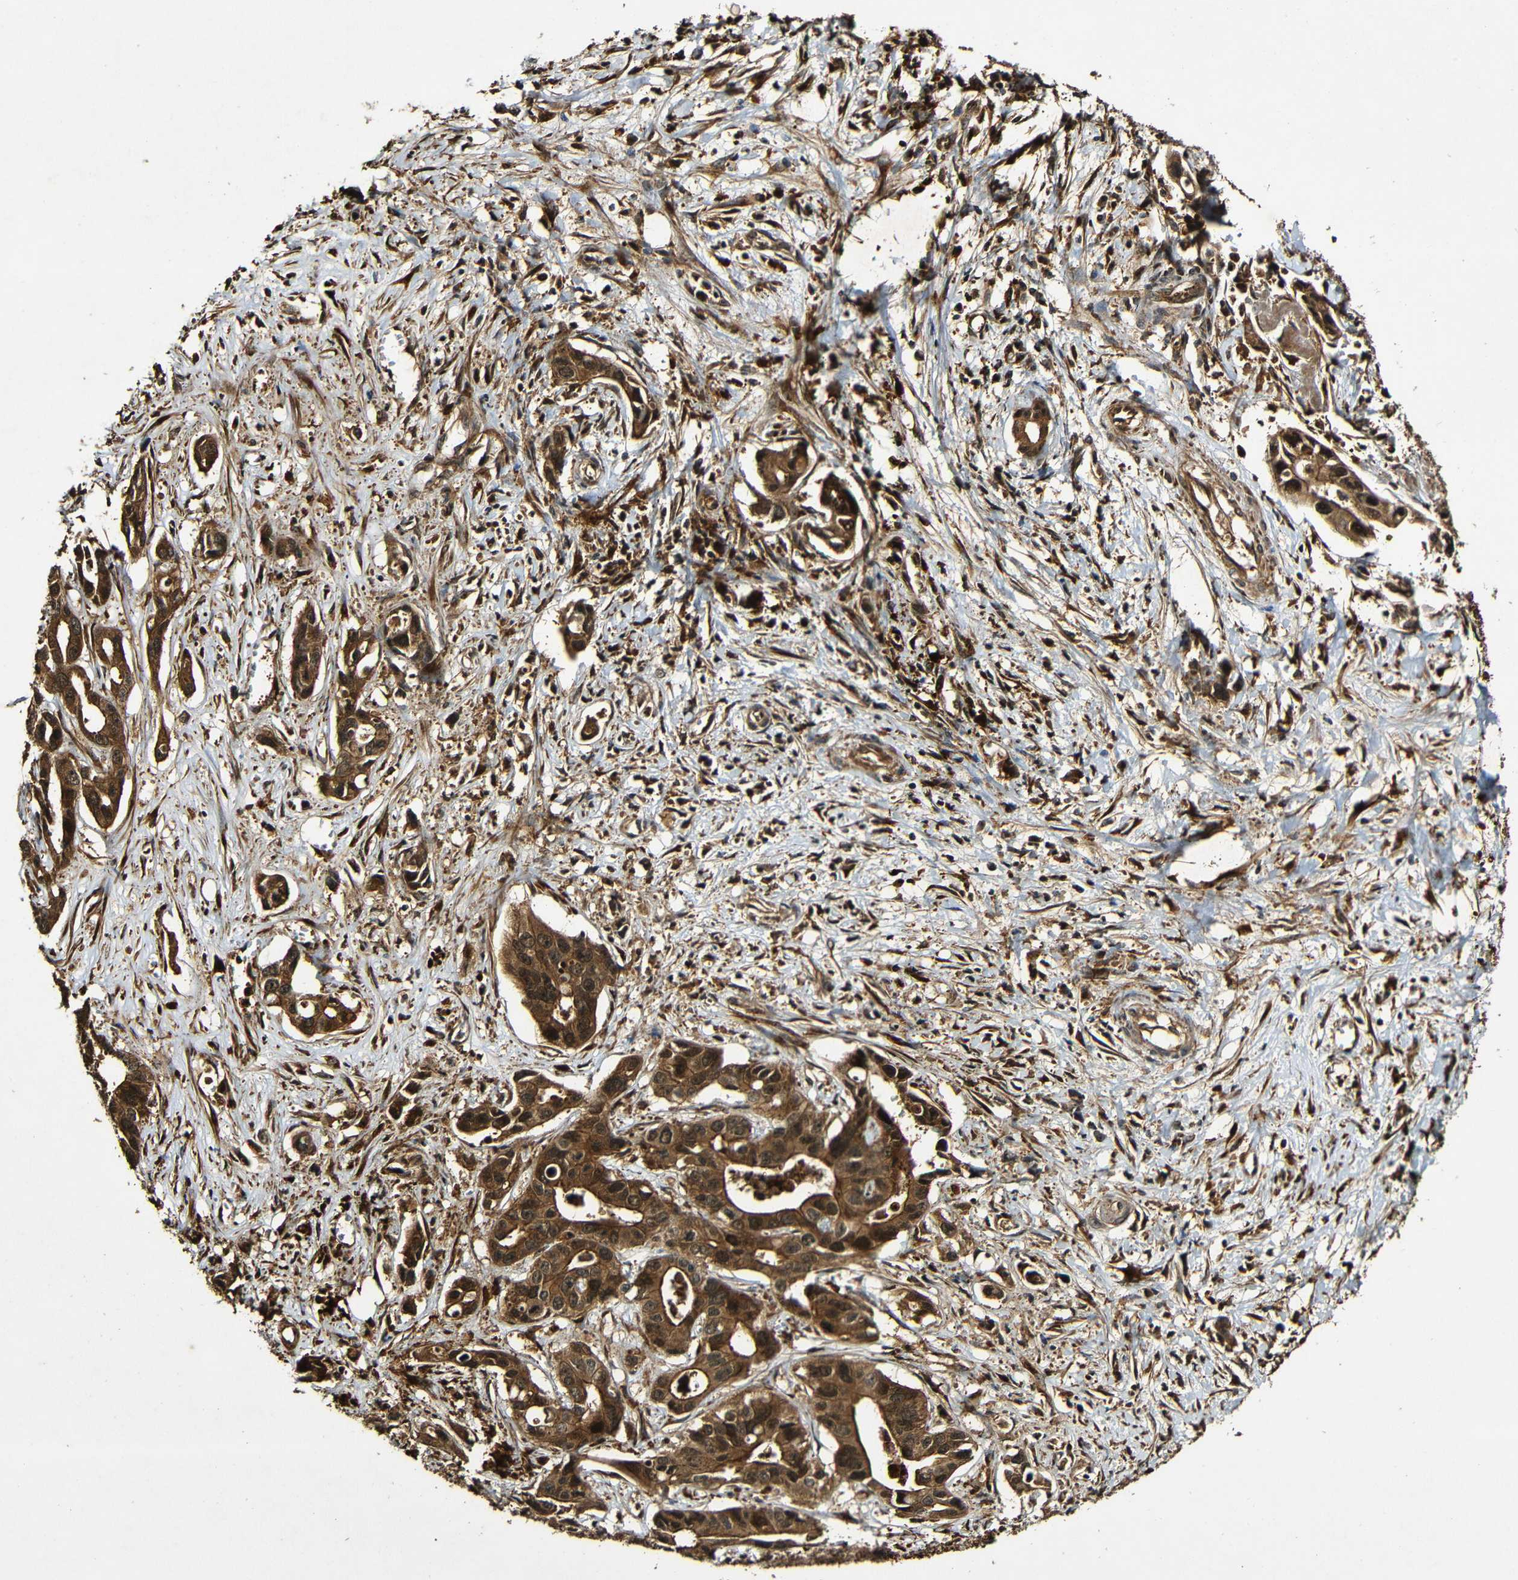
{"staining": {"intensity": "strong", "quantity": ">75%", "location": "cytoplasmic/membranous"}, "tissue": "liver cancer", "cell_type": "Tumor cells", "image_type": "cancer", "snomed": [{"axis": "morphology", "description": "Cholangiocarcinoma"}, {"axis": "topography", "description": "Liver"}], "caption": "Cholangiocarcinoma (liver) stained for a protein demonstrates strong cytoplasmic/membranous positivity in tumor cells. (DAB (3,3'-diaminobenzidine) IHC, brown staining for protein, blue staining for nuclei).", "gene": "CASP8", "patient": {"sex": "female", "age": 65}}